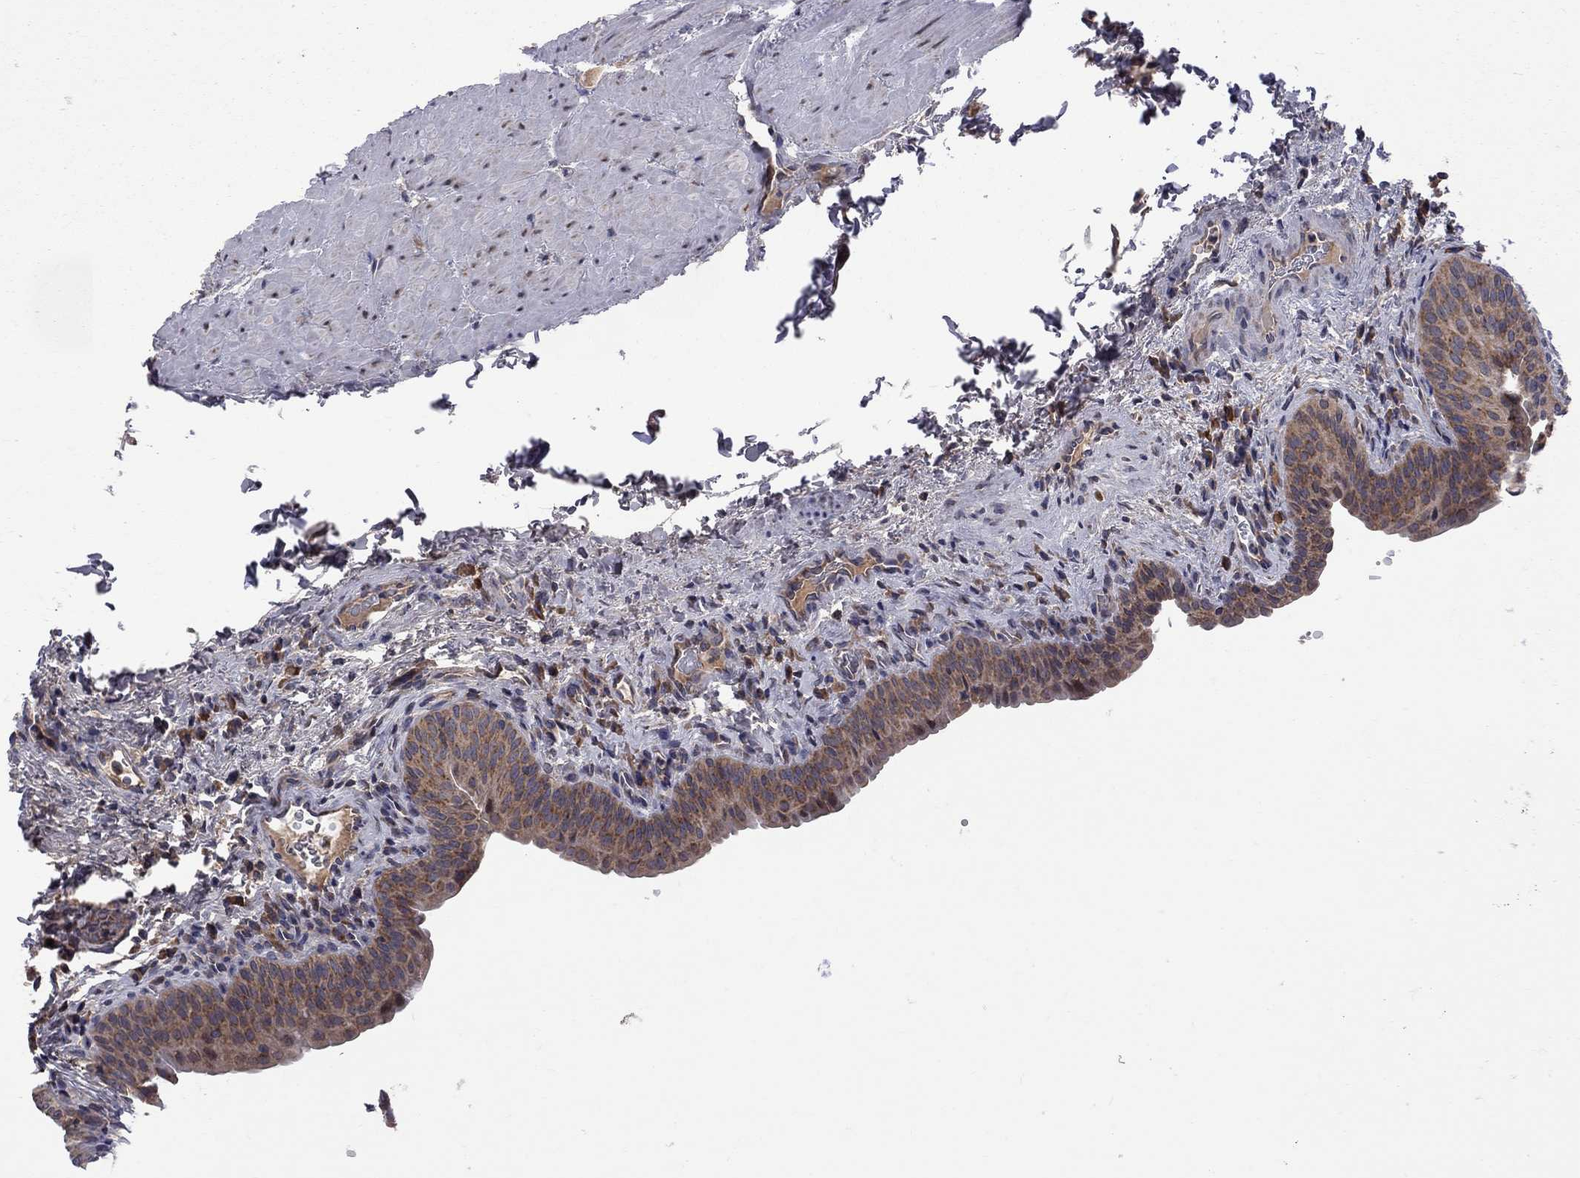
{"staining": {"intensity": "strong", "quantity": ">75%", "location": "cytoplasmic/membranous"}, "tissue": "urinary bladder", "cell_type": "Urothelial cells", "image_type": "normal", "snomed": [{"axis": "morphology", "description": "Normal tissue, NOS"}, {"axis": "topography", "description": "Urinary bladder"}], "caption": "This image exhibits unremarkable urinary bladder stained with immunohistochemistry to label a protein in brown. The cytoplasmic/membranous of urothelial cells show strong positivity for the protein. Nuclei are counter-stained blue.", "gene": "CNOT11", "patient": {"sex": "male", "age": 66}}